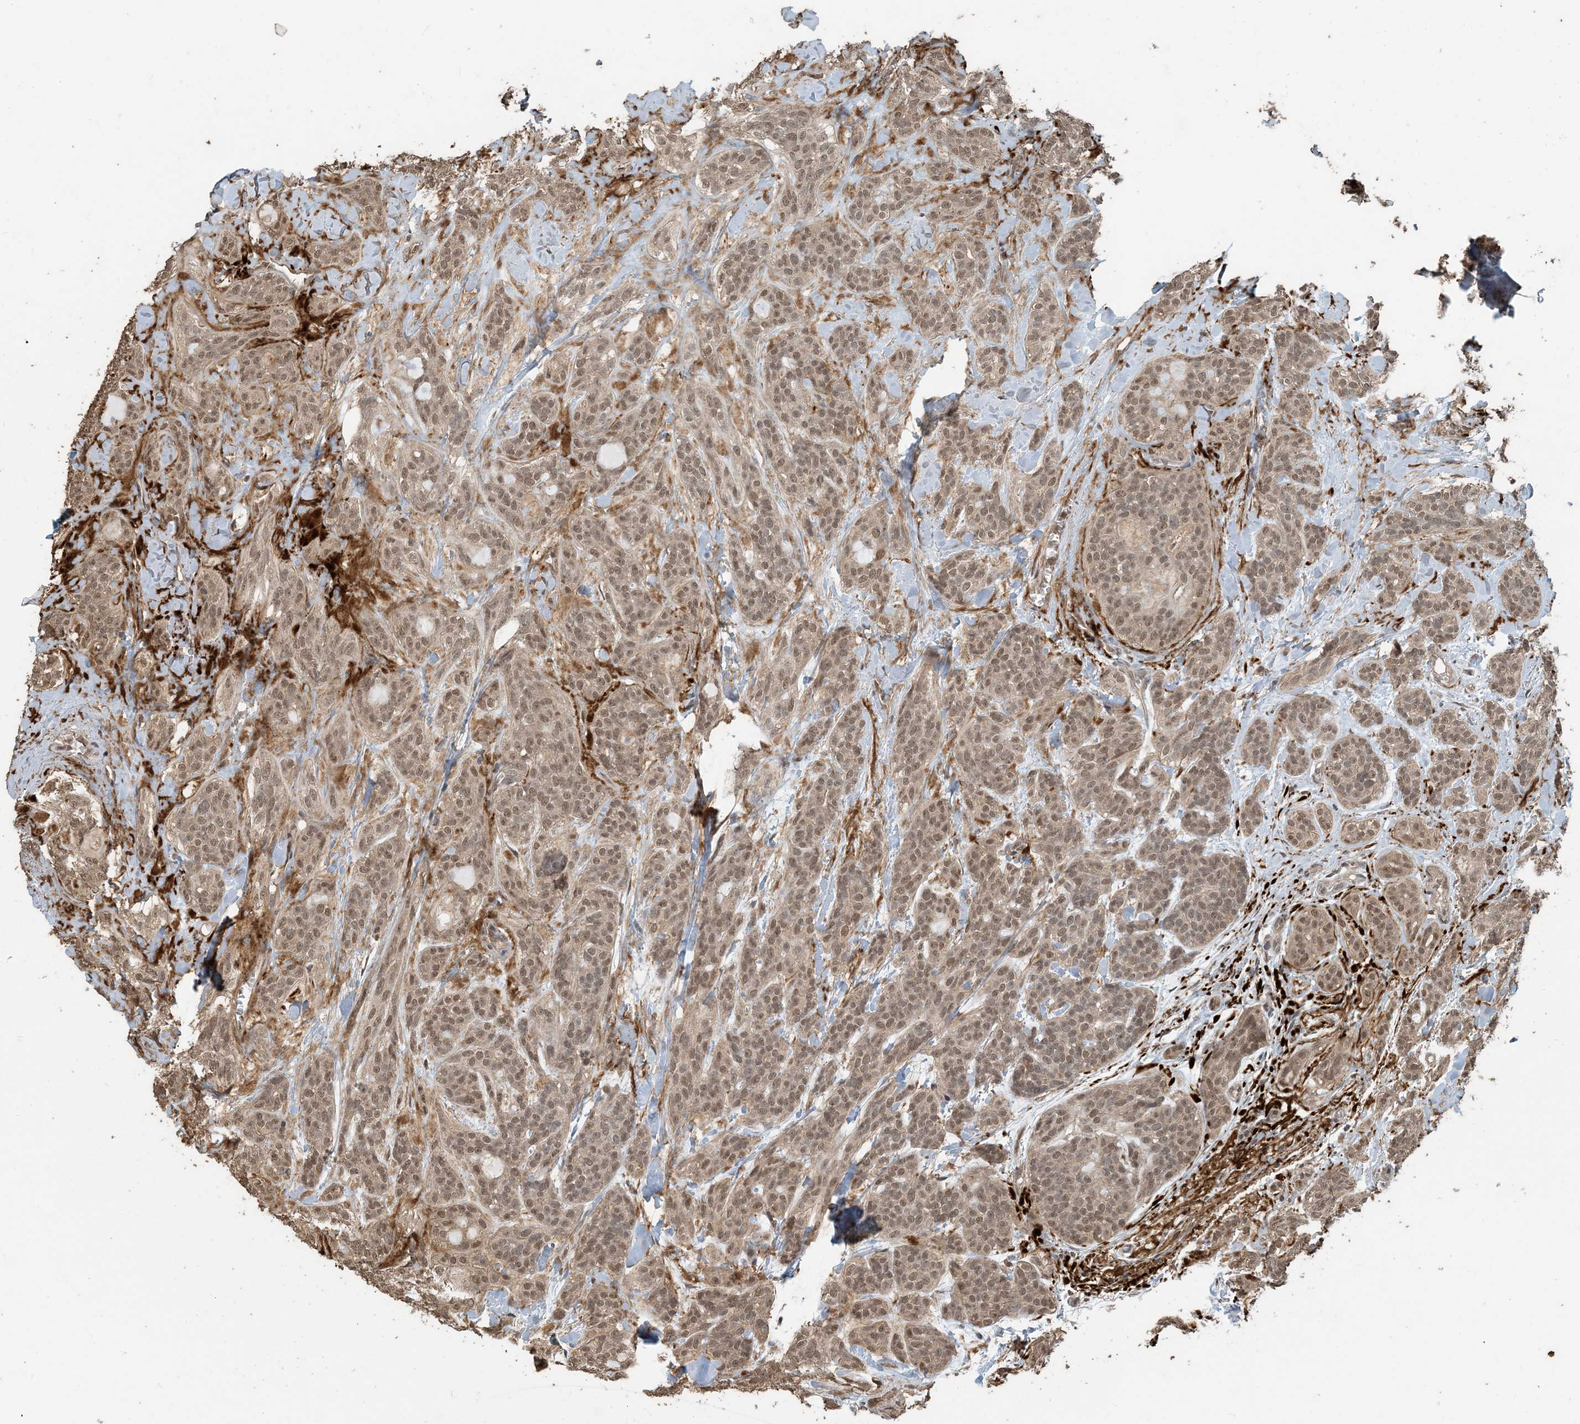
{"staining": {"intensity": "moderate", "quantity": ">75%", "location": "nuclear"}, "tissue": "head and neck cancer", "cell_type": "Tumor cells", "image_type": "cancer", "snomed": [{"axis": "morphology", "description": "Adenocarcinoma, NOS"}, {"axis": "topography", "description": "Head-Neck"}], "caption": "Approximately >75% of tumor cells in head and neck cancer (adenocarcinoma) demonstrate moderate nuclear protein positivity as visualized by brown immunohistochemical staining.", "gene": "ZC3H12A", "patient": {"sex": "male", "age": 66}}